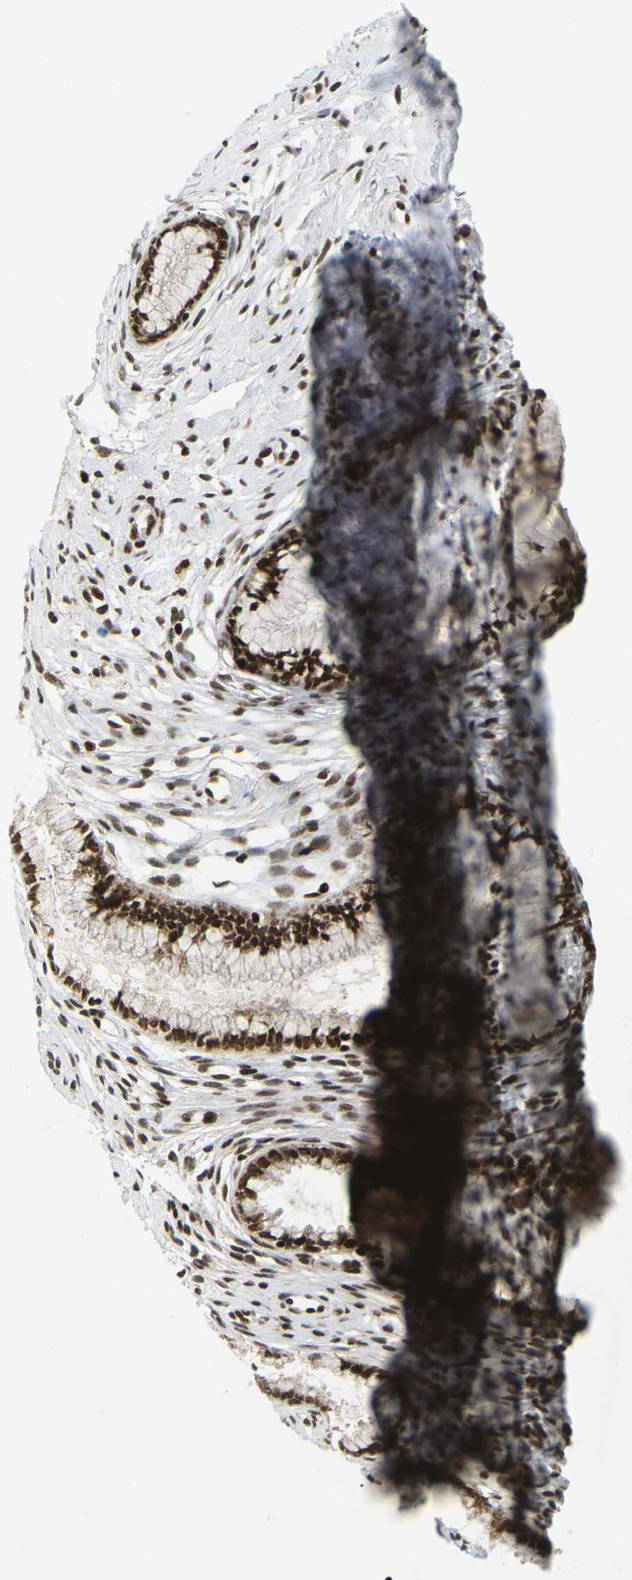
{"staining": {"intensity": "strong", "quantity": ">75%", "location": "nuclear"}, "tissue": "cervix", "cell_type": "Glandular cells", "image_type": "normal", "snomed": [{"axis": "morphology", "description": "Normal tissue, NOS"}, {"axis": "topography", "description": "Cervix"}], "caption": "Immunohistochemical staining of normal cervix displays strong nuclear protein positivity in approximately >75% of glandular cells. (IHC, brightfield microscopy, high magnification).", "gene": "CELF1", "patient": {"sex": "female", "age": 65}}